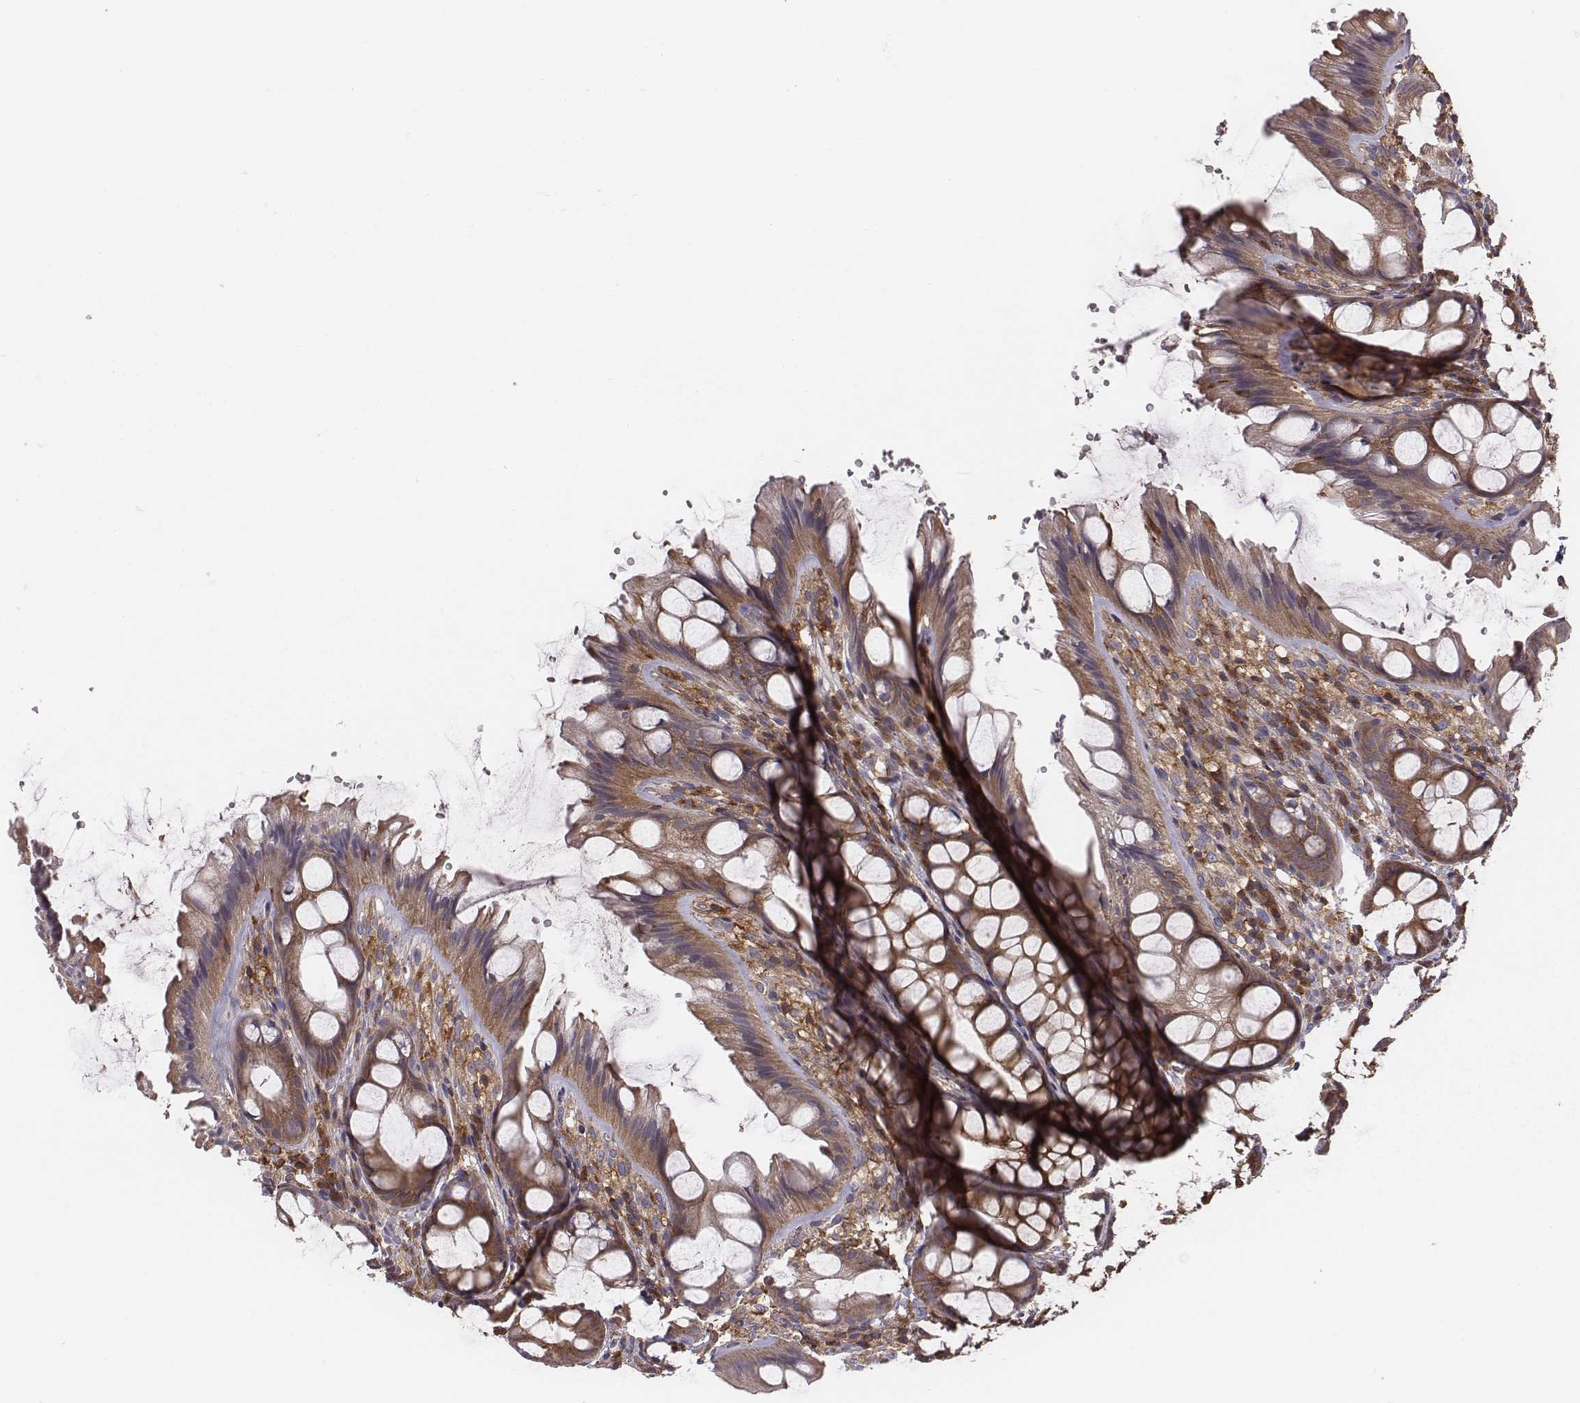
{"staining": {"intensity": "weak", "quantity": ">75%", "location": "cytoplasmic/membranous"}, "tissue": "colon", "cell_type": "Endothelial cells", "image_type": "normal", "snomed": [{"axis": "morphology", "description": "Normal tissue, NOS"}, {"axis": "topography", "description": "Colon"}], "caption": "Colon stained with DAB (3,3'-diaminobenzidine) immunohistochemistry (IHC) exhibits low levels of weak cytoplasmic/membranous staining in approximately >75% of endothelial cells.", "gene": "CAD", "patient": {"sex": "male", "age": 47}}